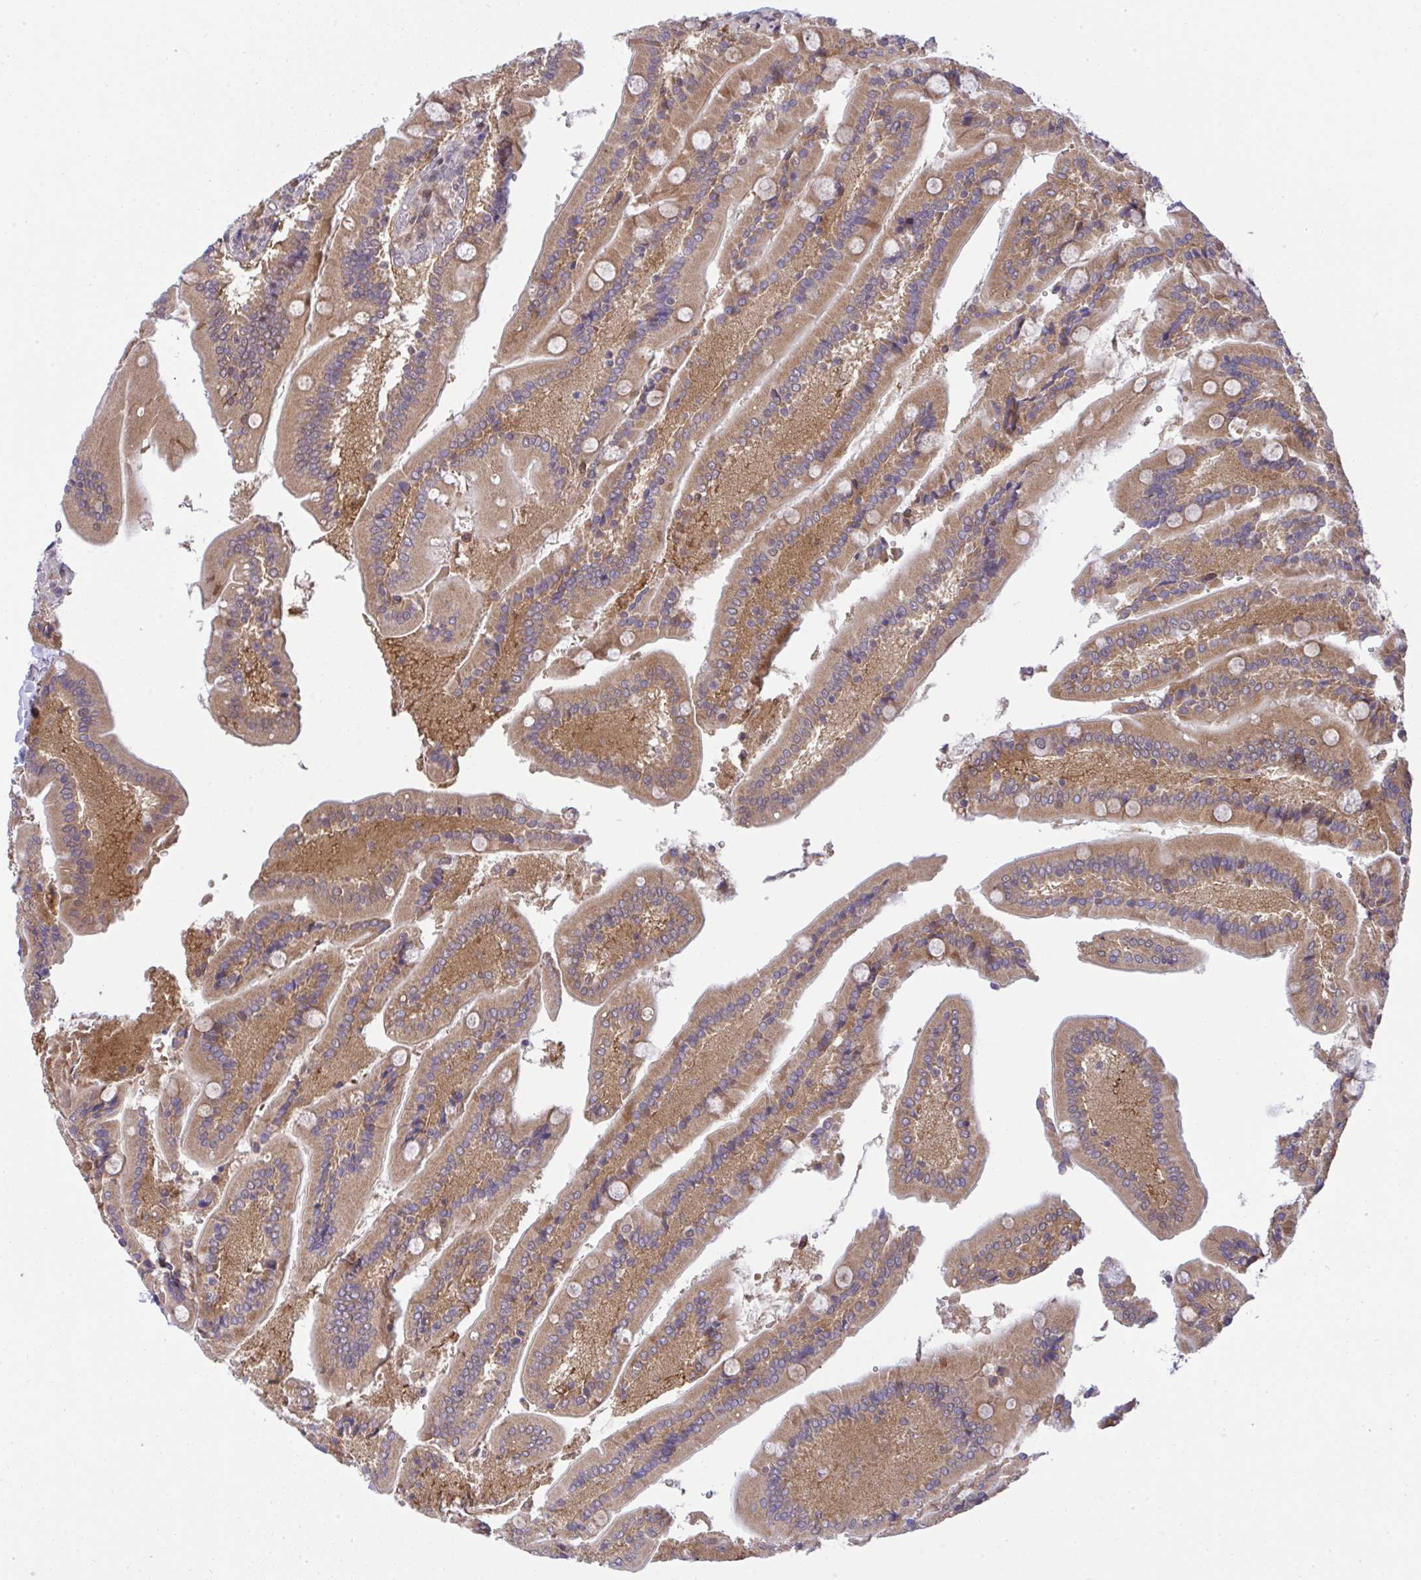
{"staining": {"intensity": "moderate", "quantity": ">75%", "location": "cytoplasmic/membranous"}, "tissue": "duodenum", "cell_type": "Glandular cells", "image_type": "normal", "snomed": [{"axis": "morphology", "description": "Normal tissue, NOS"}, {"axis": "topography", "description": "Duodenum"}], "caption": "Immunohistochemical staining of benign human duodenum reveals >75% levels of moderate cytoplasmic/membranous protein positivity in approximately >75% of glandular cells.", "gene": "C9orf64", "patient": {"sex": "female", "age": 62}}